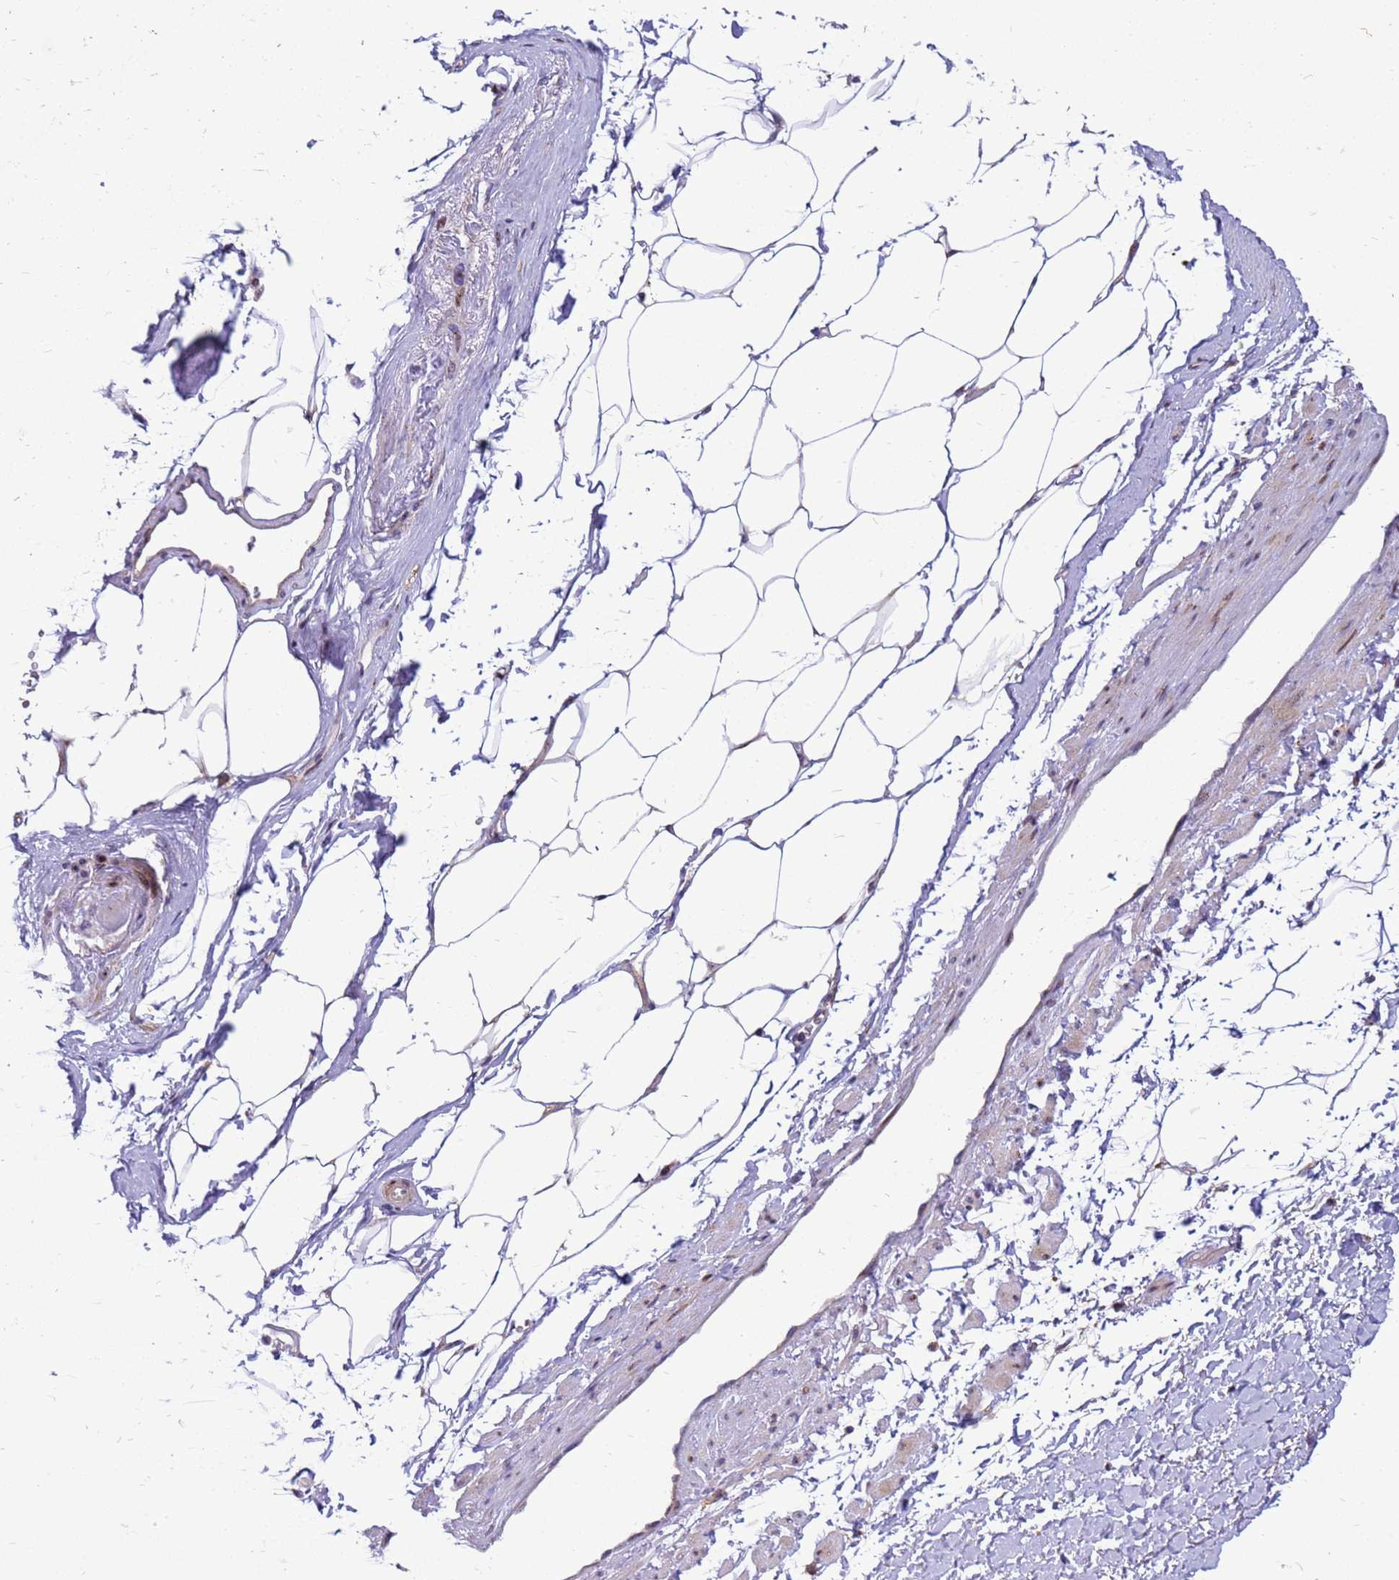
{"staining": {"intensity": "moderate", "quantity": "<25%", "location": "cytoplasmic/membranous"}, "tissue": "adipose tissue", "cell_type": "Adipocytes", "image_type": "normal", "snomed": [{"axis": "morphology", "description": "Normal tissue, NOS"}, {"axis": "morphology", "description": "Adenocarcinoma, Low grade"}, {"axis": "topography", "description": "Prostate"}, {"axis": "topography", "description": "Peripheral nerve tissue"}], "caption": "Human adipose tissue stained for a protein (brown) shows moderate cytoplasmic/membranous positive staining in about <25% of adipocytes.", "gene": "RSPO1", "patient": {"sex": "male", "age": 63}}